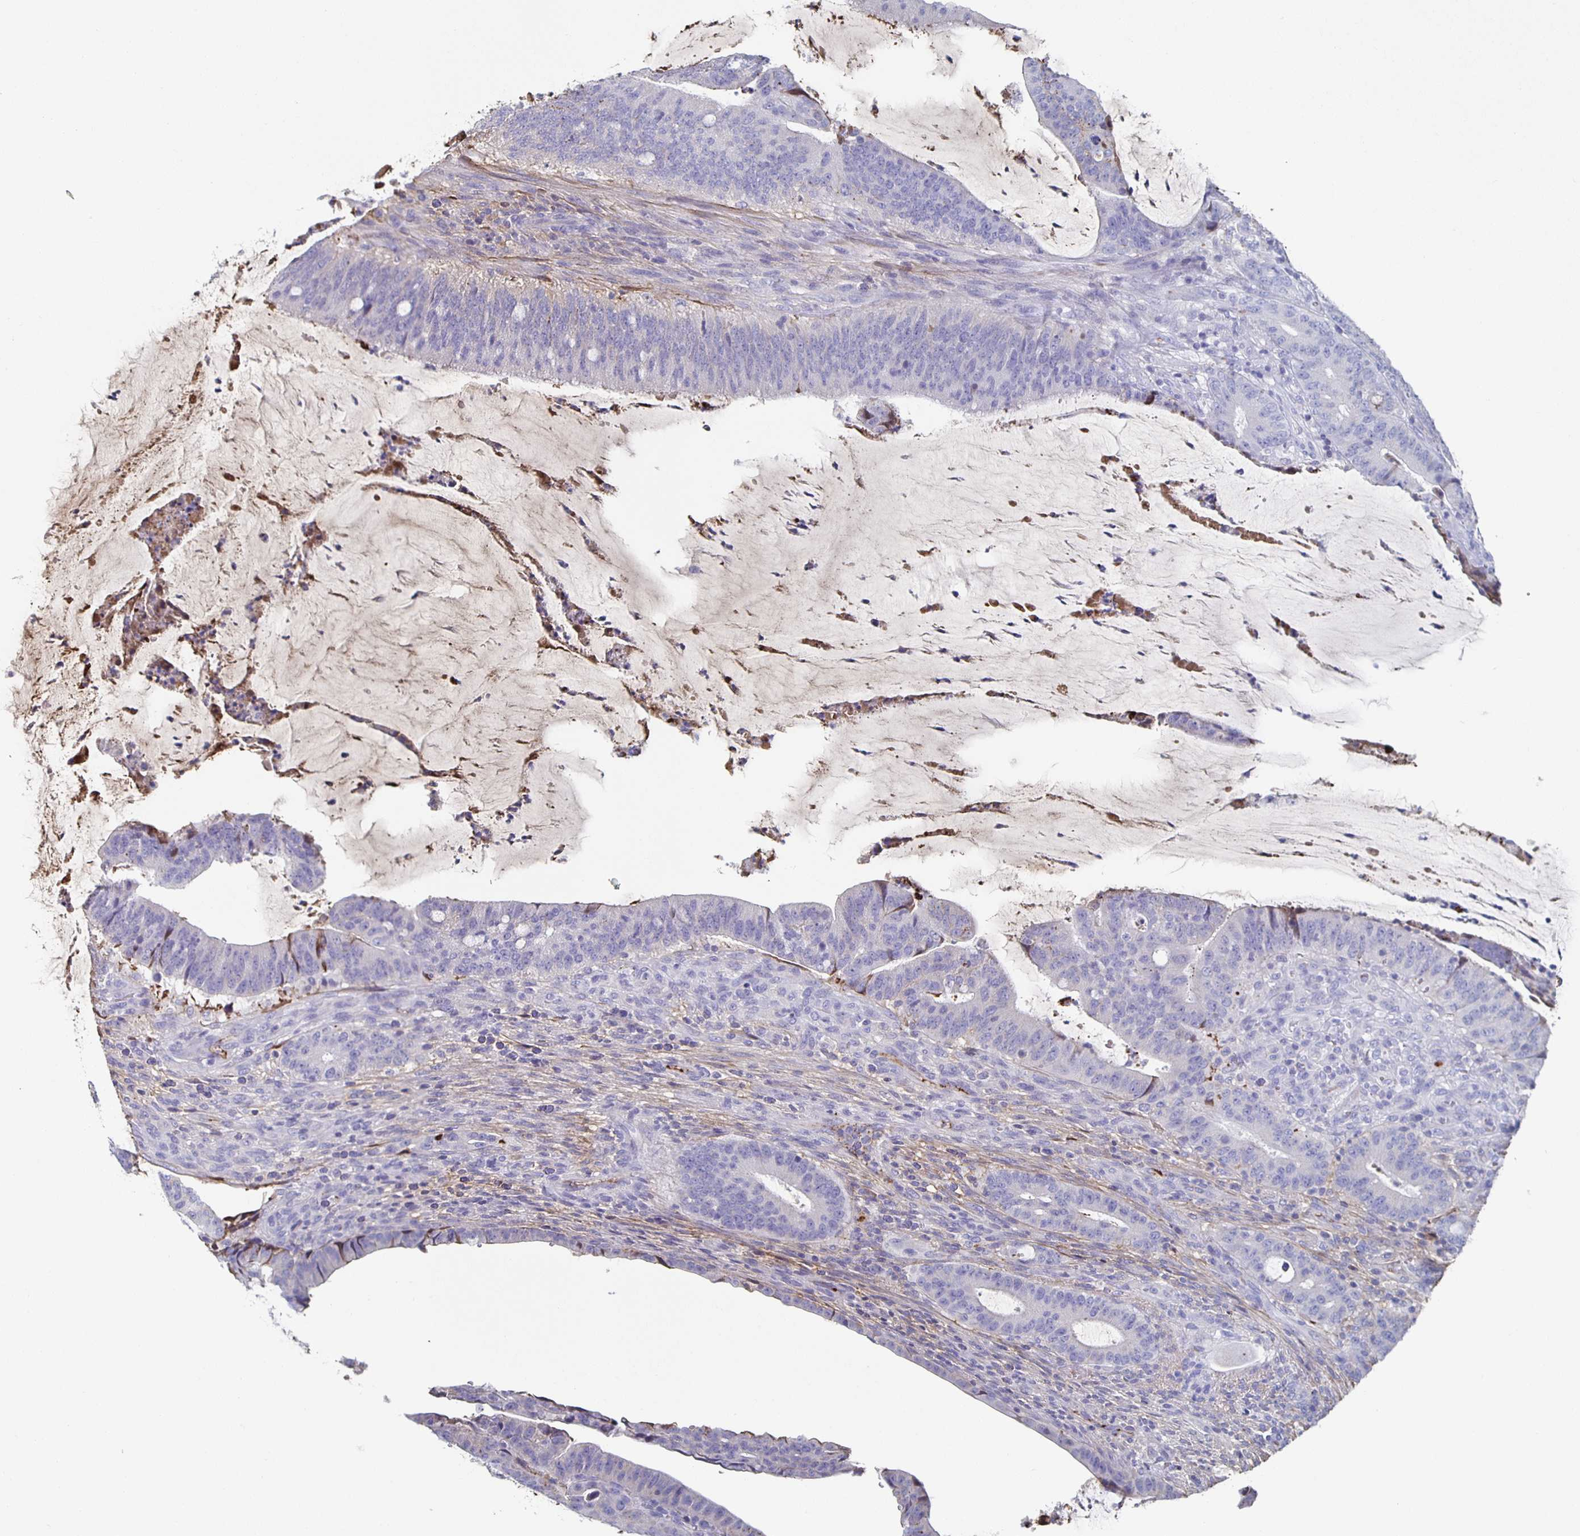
{"staining": {"intensity": "negative", "quantity": "none", "location": "none"}, "tissue": "colorectal cancer", "cell_type": "Tumor cells", "image_type": "cancer", "snomed": [{"axis": "morphology", "description": "Adenocarcinoma, NOS"}, {"axis": "topography", "description": "Colon"}], "caption": "This is a image of immunohistochemistry staining of colorectal adenocarcinoma, which shows no staining in tumor cells.", "gene": "FGA", "patient": {"sex": "female", "age": 43}}